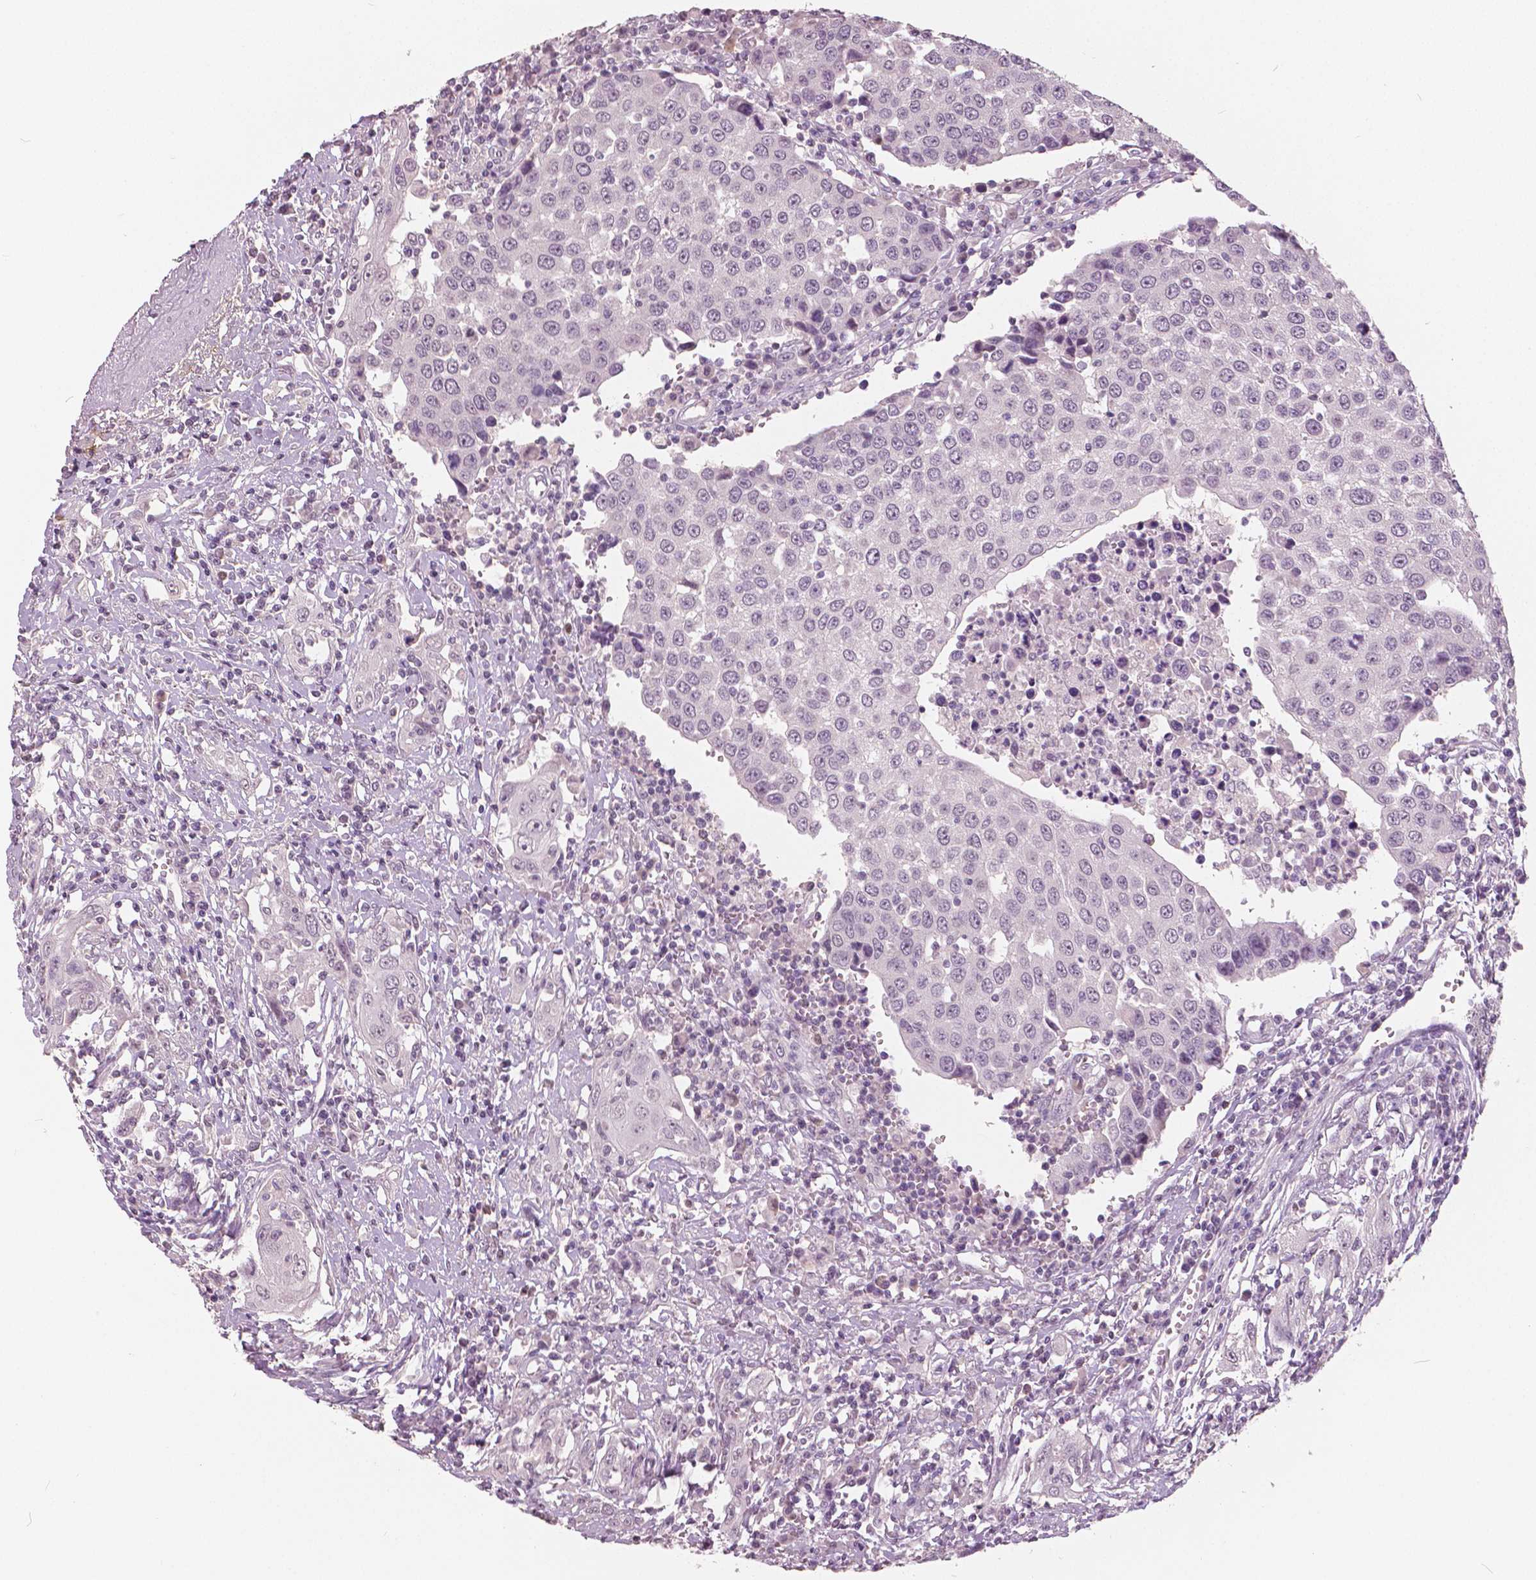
{"staining": {"intensity": "negative", "quantity": "none", "location": "none"}, "tissue": "urothelial cancer", "cell_type": "Tumor cells", "image_type": "cancer", "snomed": [{"axis": "morphology", "description": "Urothelial carcinoma, High grade"}, {"axis": "topography", "description": "Urinary bladder"}], "caption": "IHC photomicrograph of human urothelial cancer stained for a protein (brown), which exhibits no expression in tumor cells. (DAB (3,3'-diaminobenzidine) IHC with hematoxylin counter stain).", "gene": "NANOG", "patient": {"sex": "female", "age": 85}}